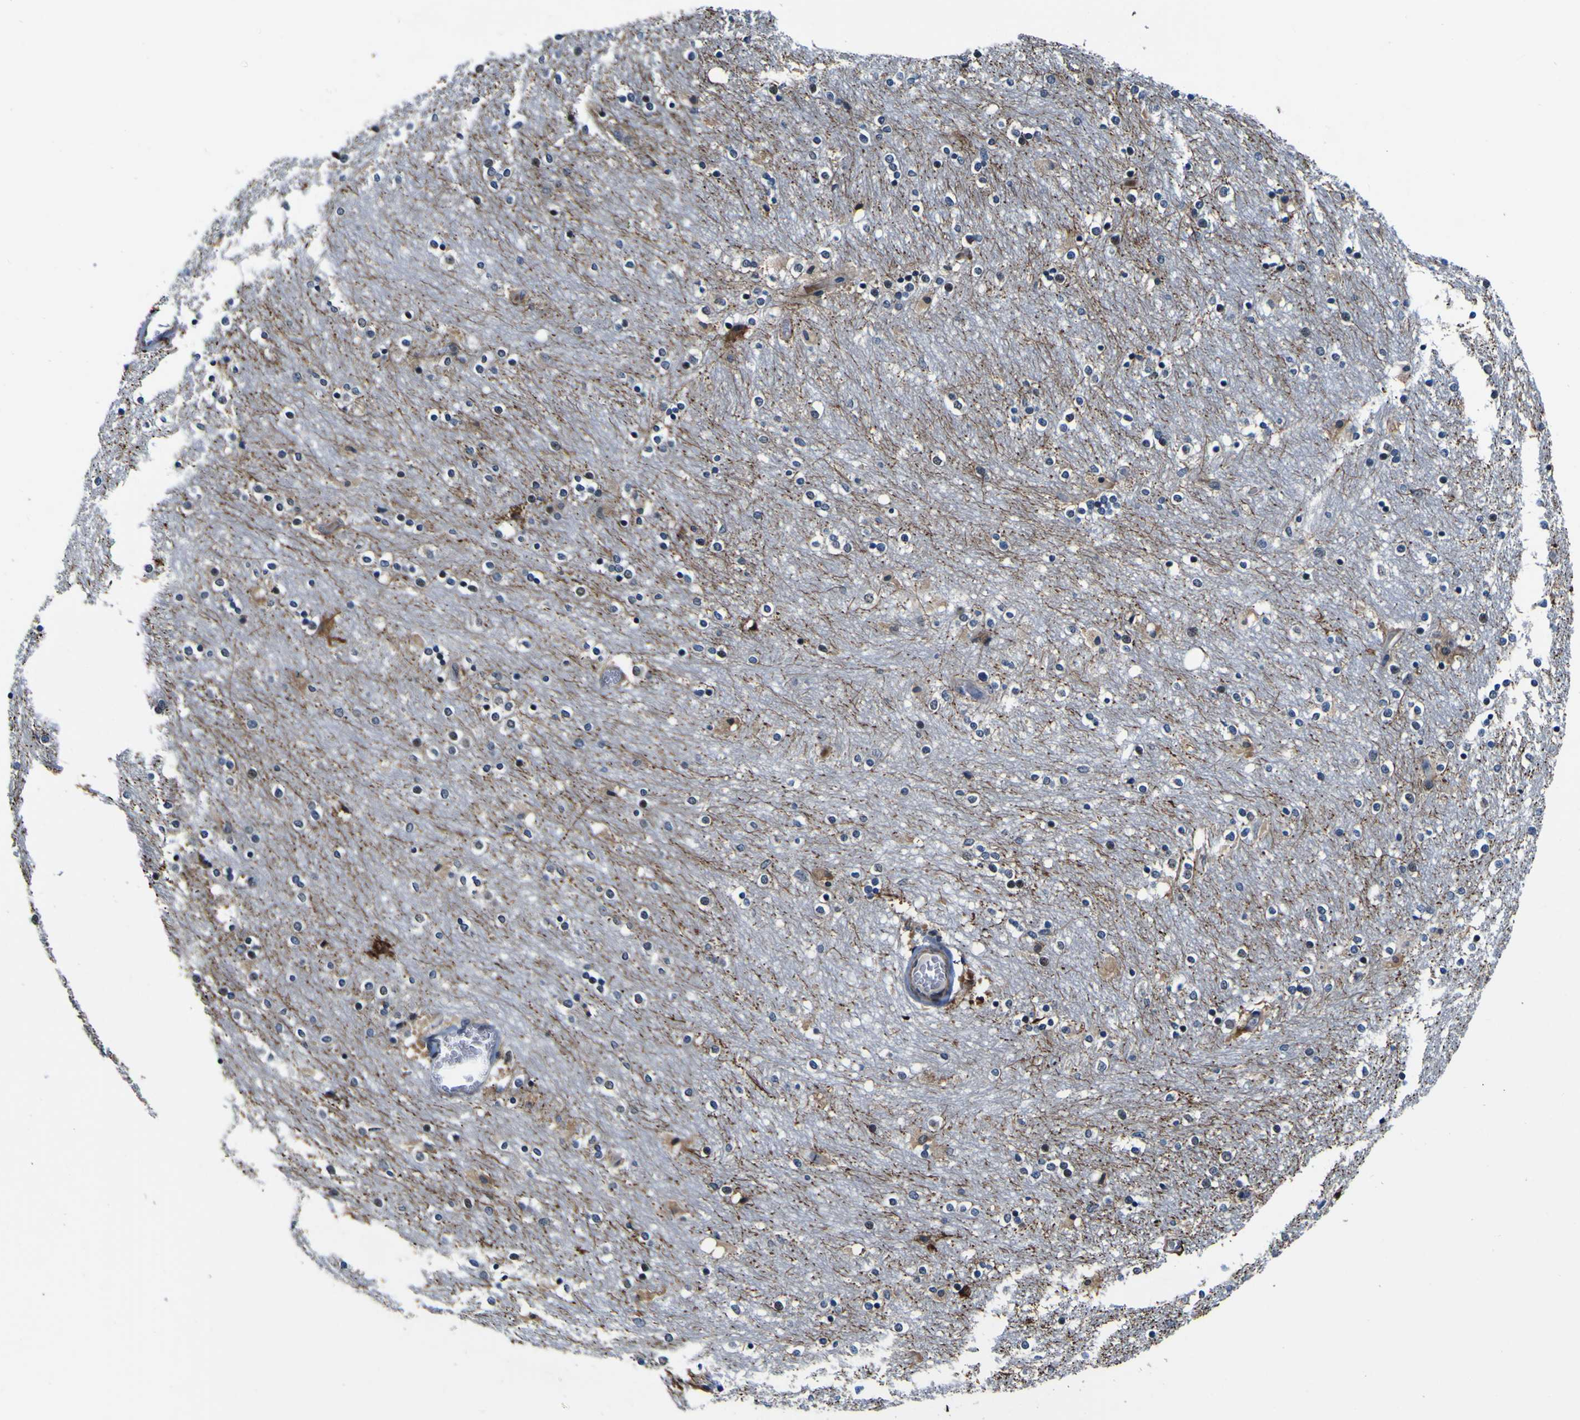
{"staining": {"intensity": "moderate", "quantity": "<25%", "location": "cytoplasmic/membranous"}, "tissue": "caudate", "cell_type": "Glial cells", "image_type": "normal", "snomed": [{"axis": "morphology", "description": "Normal tissue, NOS"}, {"axis": "topography", "description": "Lateral ventricle wall"}], "caption": "Brown immunohistochemical staining in unremarkable caudate reveals moderate cytoplasmic/membranous positivity in approximately <25% of glial cells. The staining was performed using DAB (3,3'-diaminobenzidine) to visualize the protein expression in brown, while the nuclei were stained in blue with hematoxylin (Magnification: 20x).", "gene": "POSTN", "patient": {"sex": "female", "age": 54}}